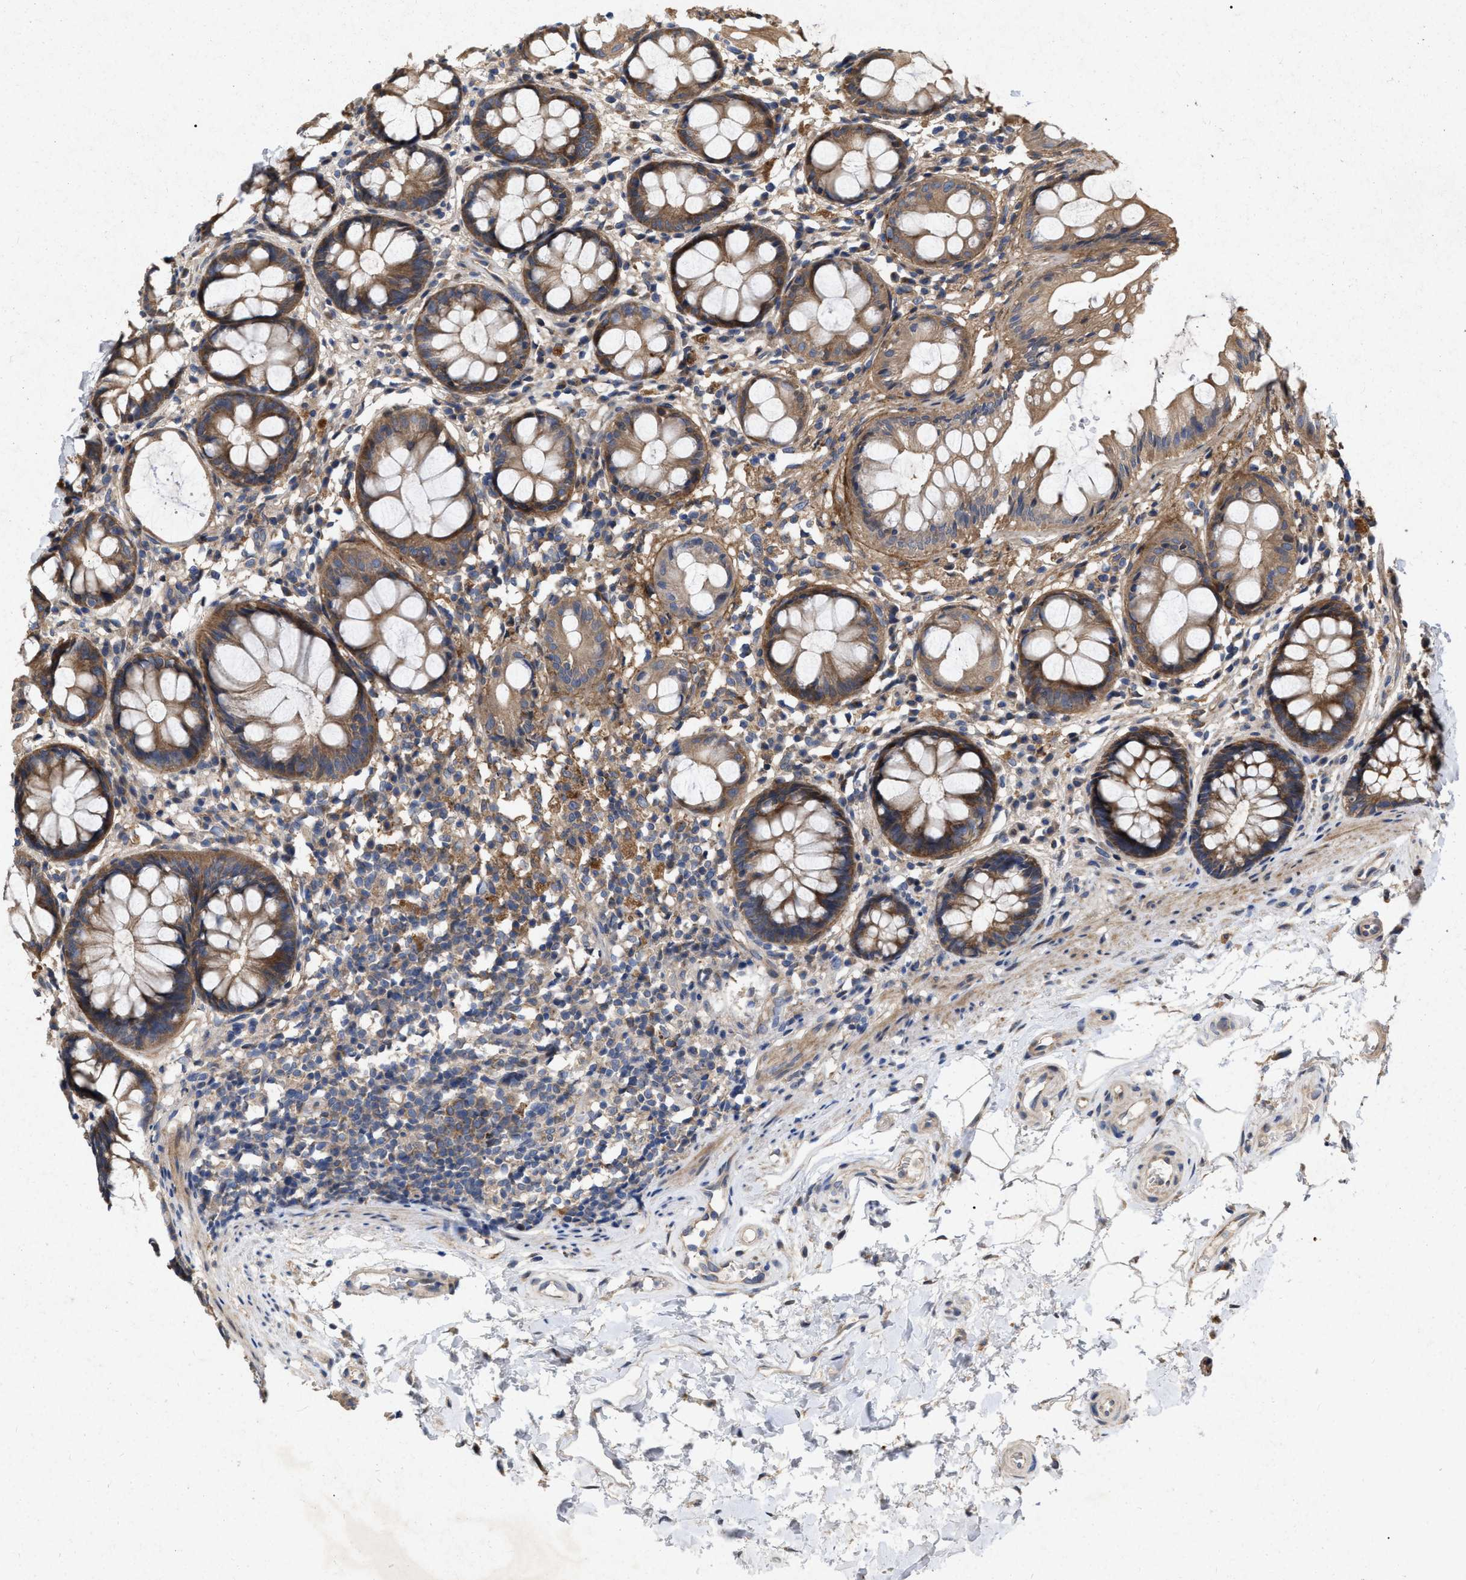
{"staining": {"intensity": "moderate", "quantity": ">75%", "location": "cytoplasmic/membranous"}, "tissue": "rectum", "cell_type": "Glandular cells", "image_type": "normal", "snomed": [{"axis": "morphology", "description": "Normal tissue, NOS"}, {"axis": "topography", "description": "Rectum"}], "caption": "Moderate cytoplasmic/membranous positivity for a protein is appreciated in about >75% of glandular cells of benign rectum using immunohistochemistry.", "gene": "CDKN2C", "patient": {"sex": "male", "age": 64}}